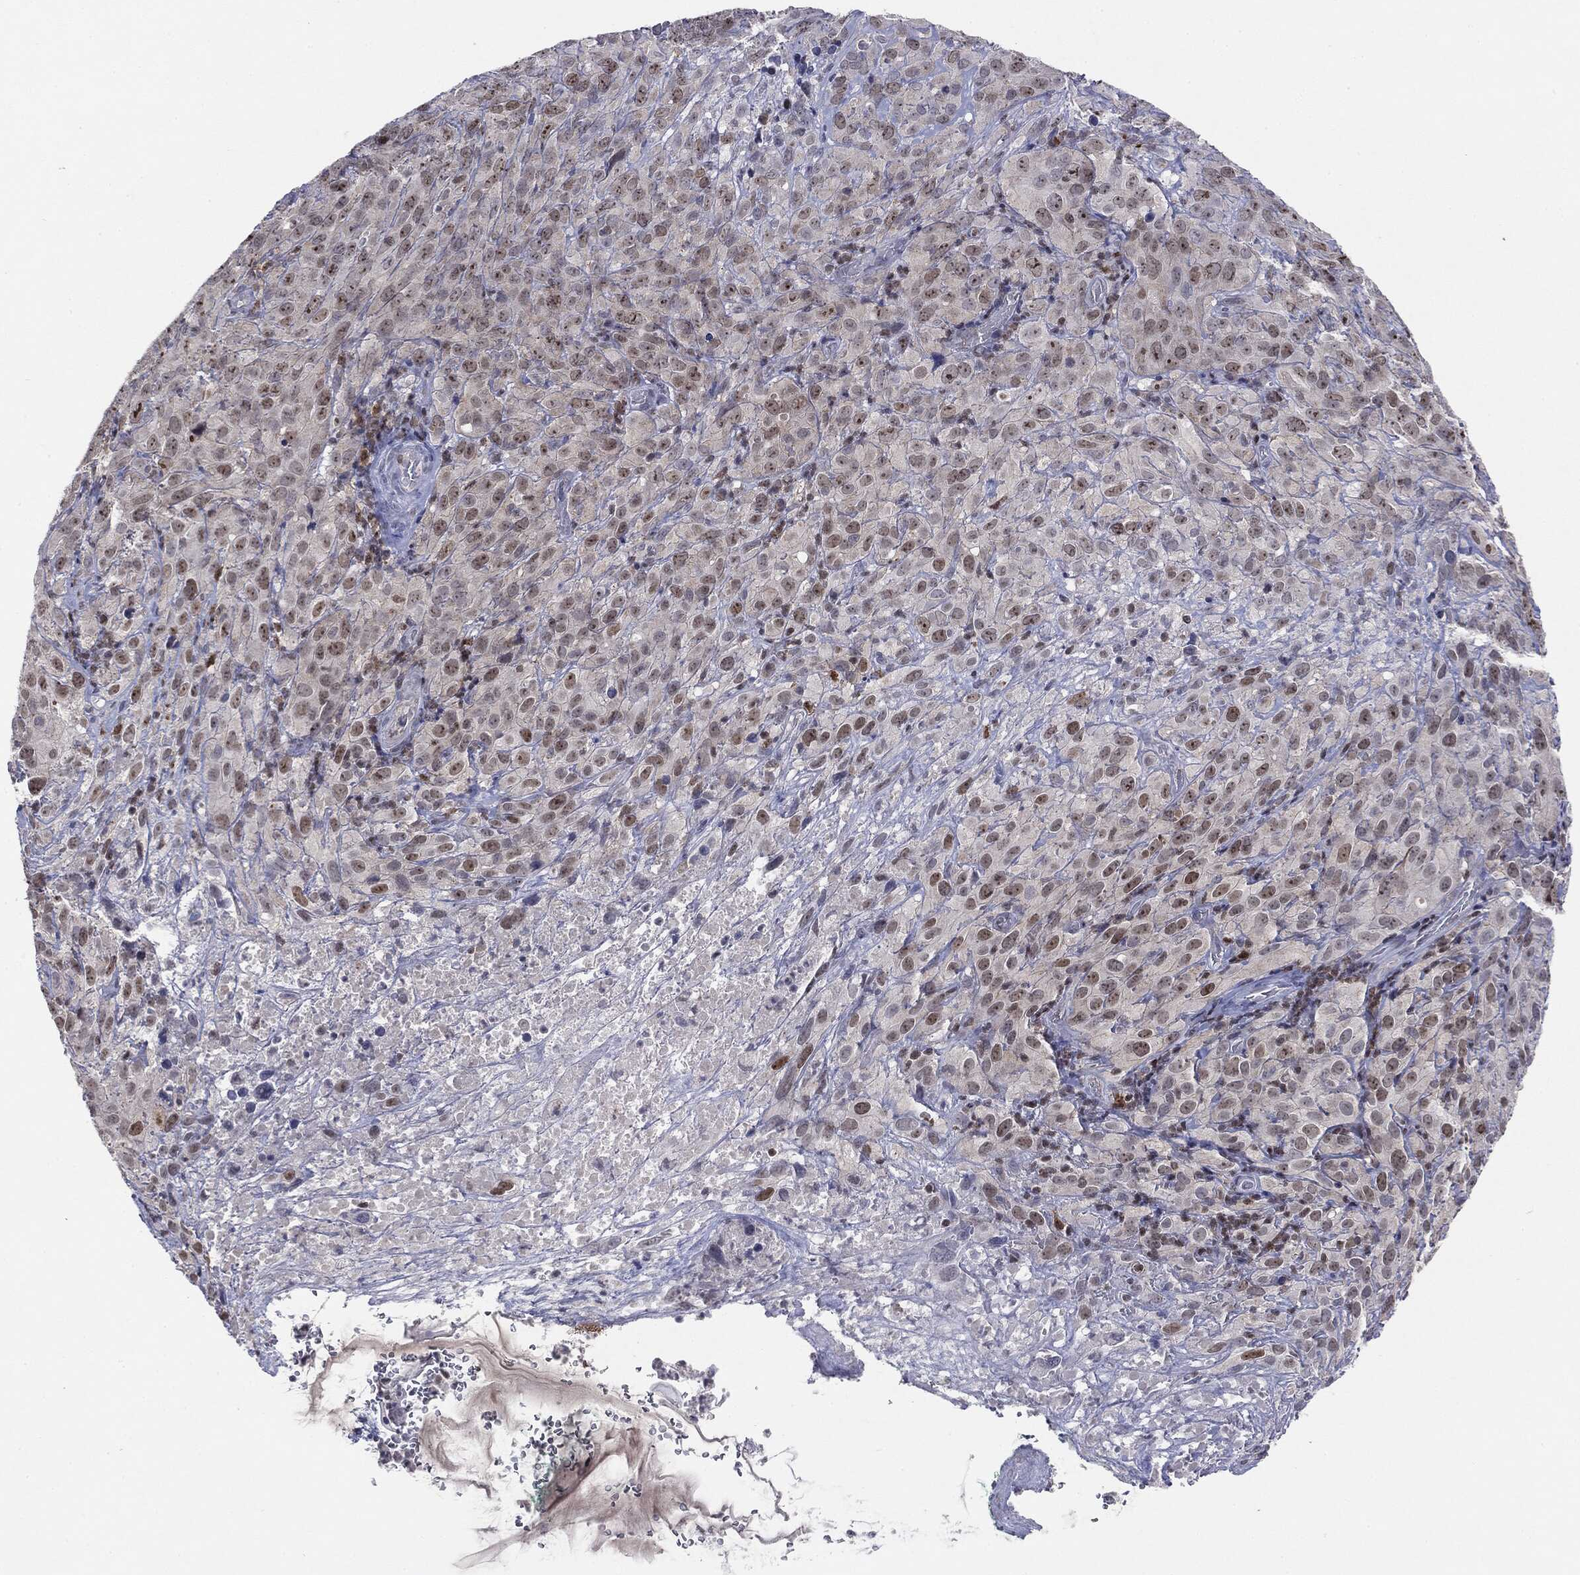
{"staining": {"intensity": "moderate", "quantity": "<25%", "location": "nuclear"}, "tissue": "cervical cancer", "cell_type": "Tumor cells", "image_type": "cancer", "snomed": [{"axis": "morphology", "description": "Squamous cell carcinoma, NOS"}, {"axis": "topography", "description": "Cervix"}], "caption": "A micrograph of cervical cancer stained for a protein demonstrates moderate nuclear brown staining in tumor cells.", "gene": "KIF2C", "patient": {"sex": "female", "age": 51}}